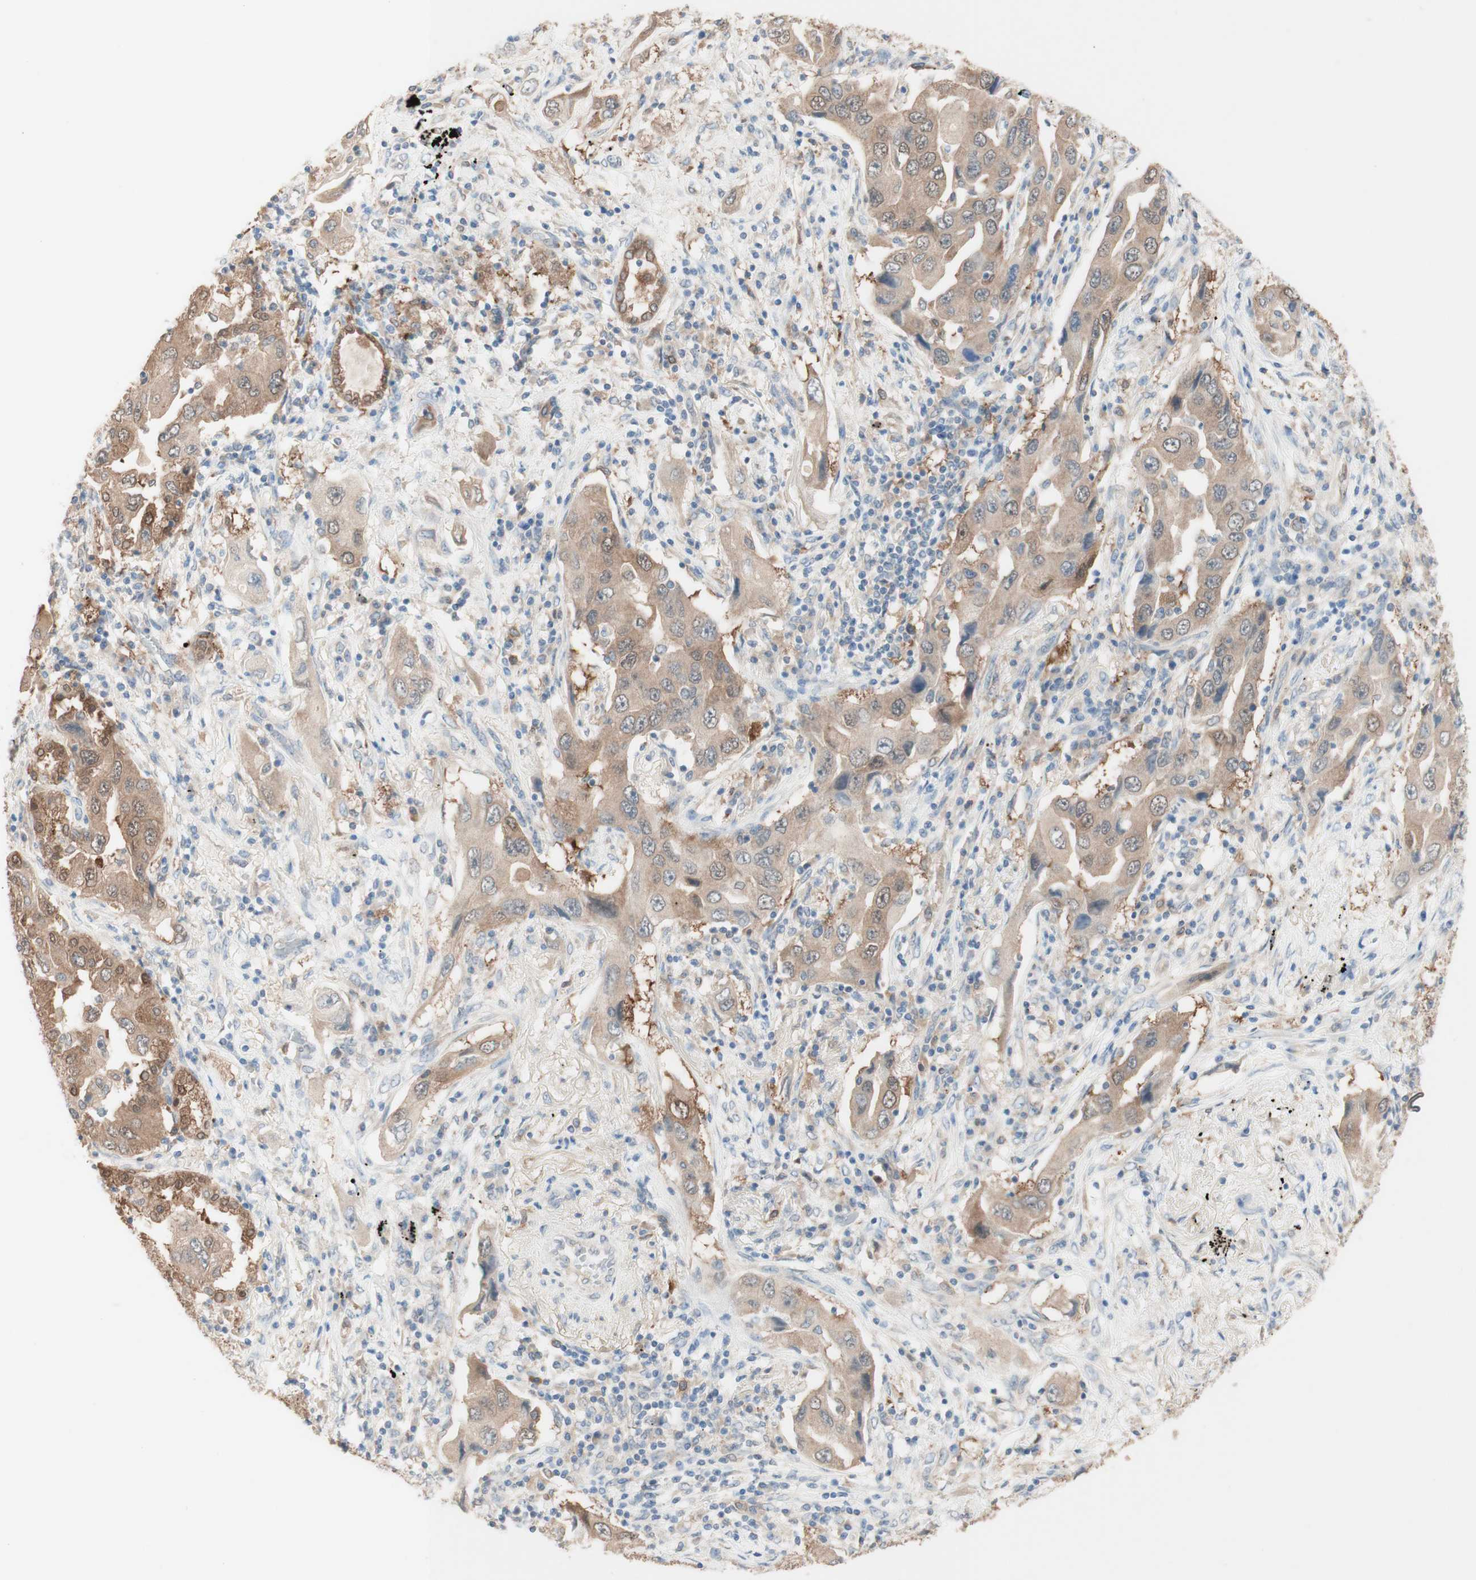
{"staining": {"intensity": "weak", "quantity": ">75%", "location": "cytoplasmic/membranous"}, "tissue": "lung cancer", "cell_type": "Tumor cells", "image_type": "cancer", "snomed": [{"axis": "morphology", "description": "Adenocarcinoma, NOS"}, {"axis": "topography", "description": "Lung"}], "caption": "Immunohistochemical staining of human lung adenocarcinoma displays weak cytoplasmic/membranous protein positivity in approximately >75% of tumor cells. Nuclei are stained in blue.", "gene": "COMT", "patient": {"sex": "female", "age": 65}}